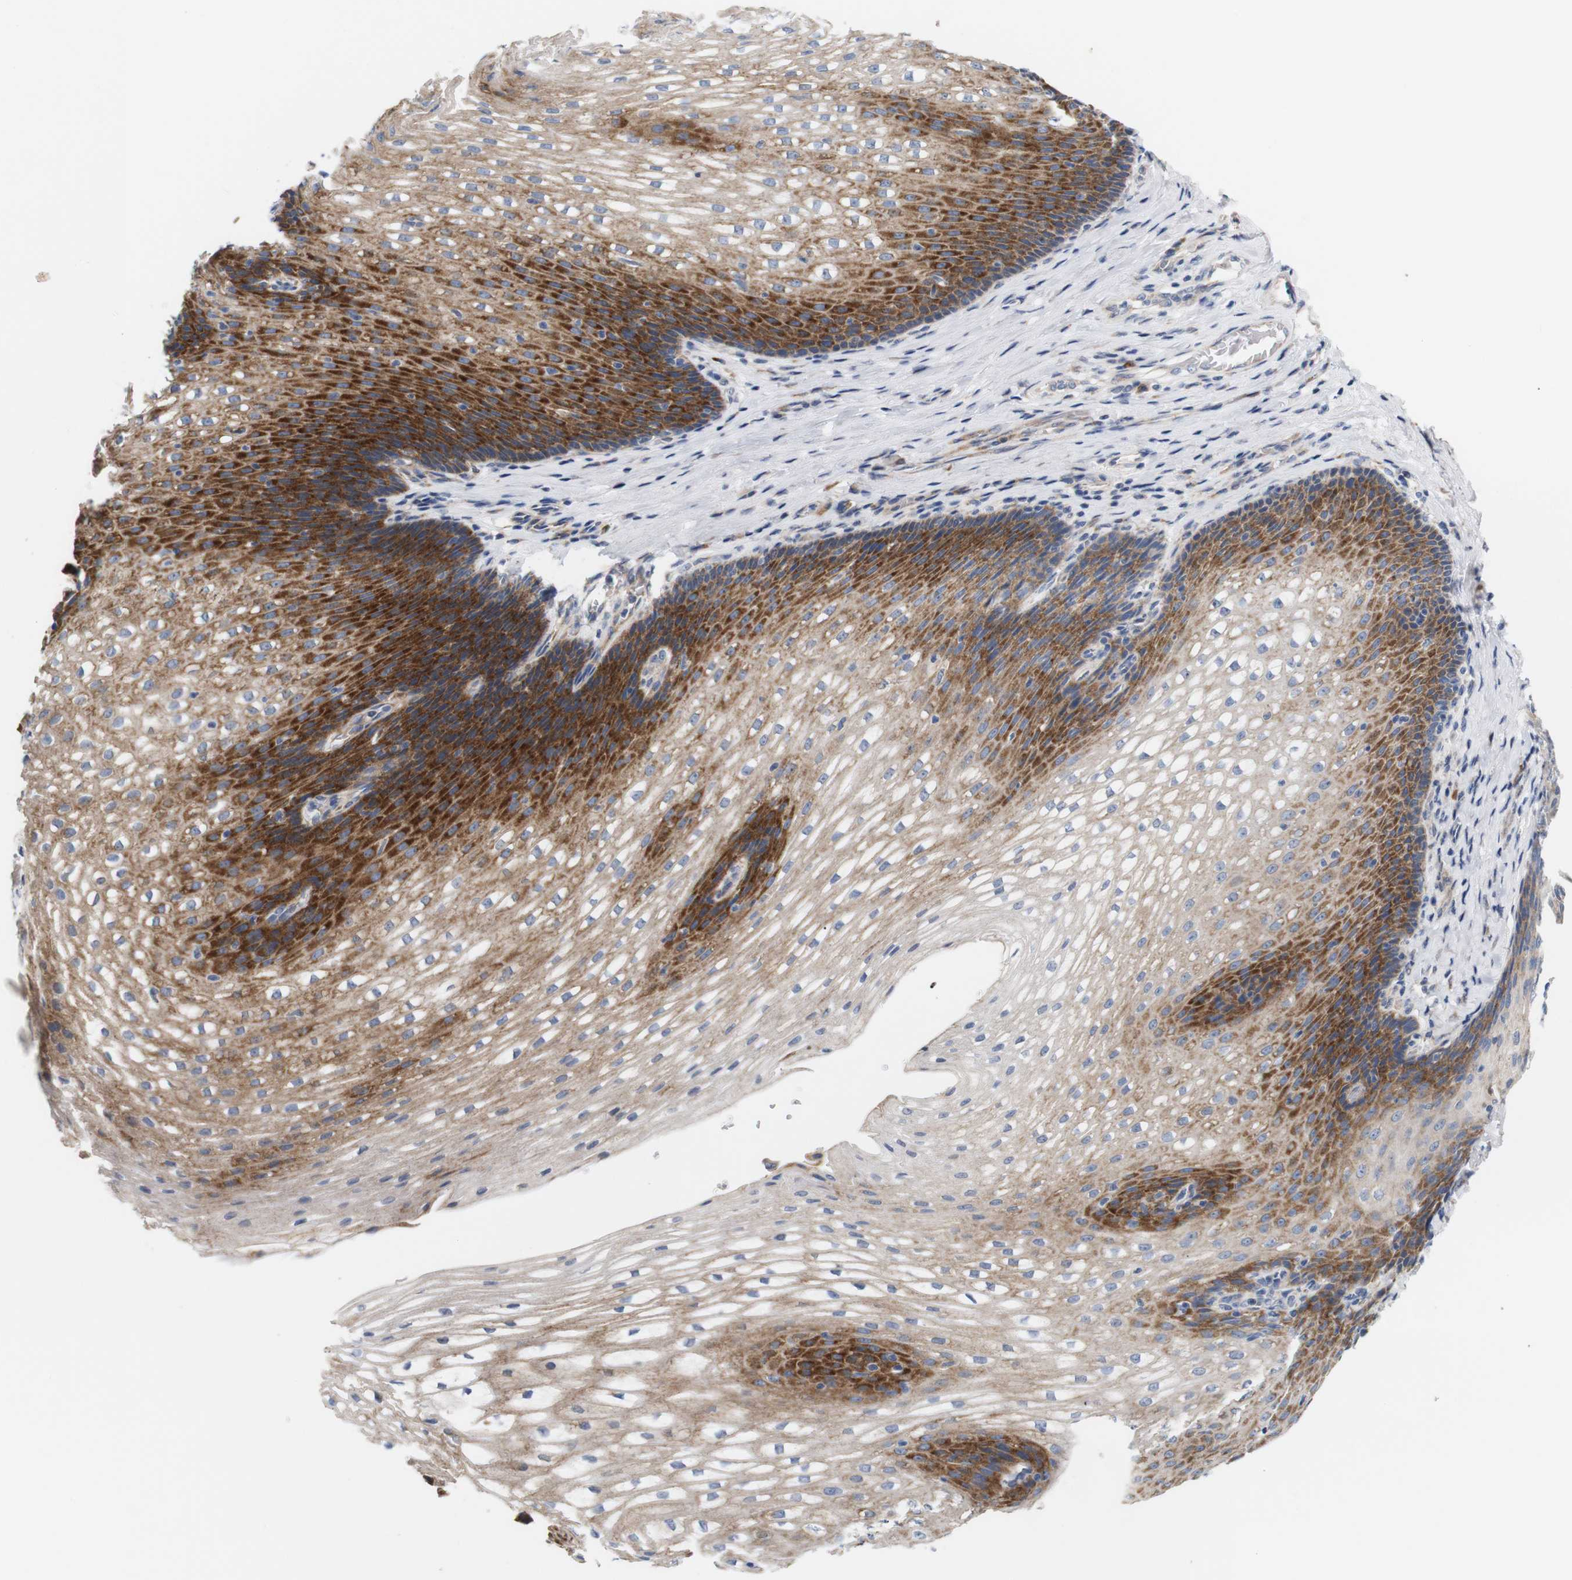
{"staining": {"intensity": "strong", "quantity": "25%-75%", "location": "cytoplasmic/membranous"}, "tissue": "esophagus", "cell_type": "Squamous epithelial cells", "image_type": "normal", "snomed": [{"axis": "morphology", "description": "Normal tissue, NOS"}, {"axis": "topography", "description": "Esophagus"}], "caption": "A brown stain labels strong cytoplasmic/membranous expression of a protein in squamous epithelial cells of normal human esophagus.", "gene": "TRIM5", "patient": {"sex": "male", "age": 48}}